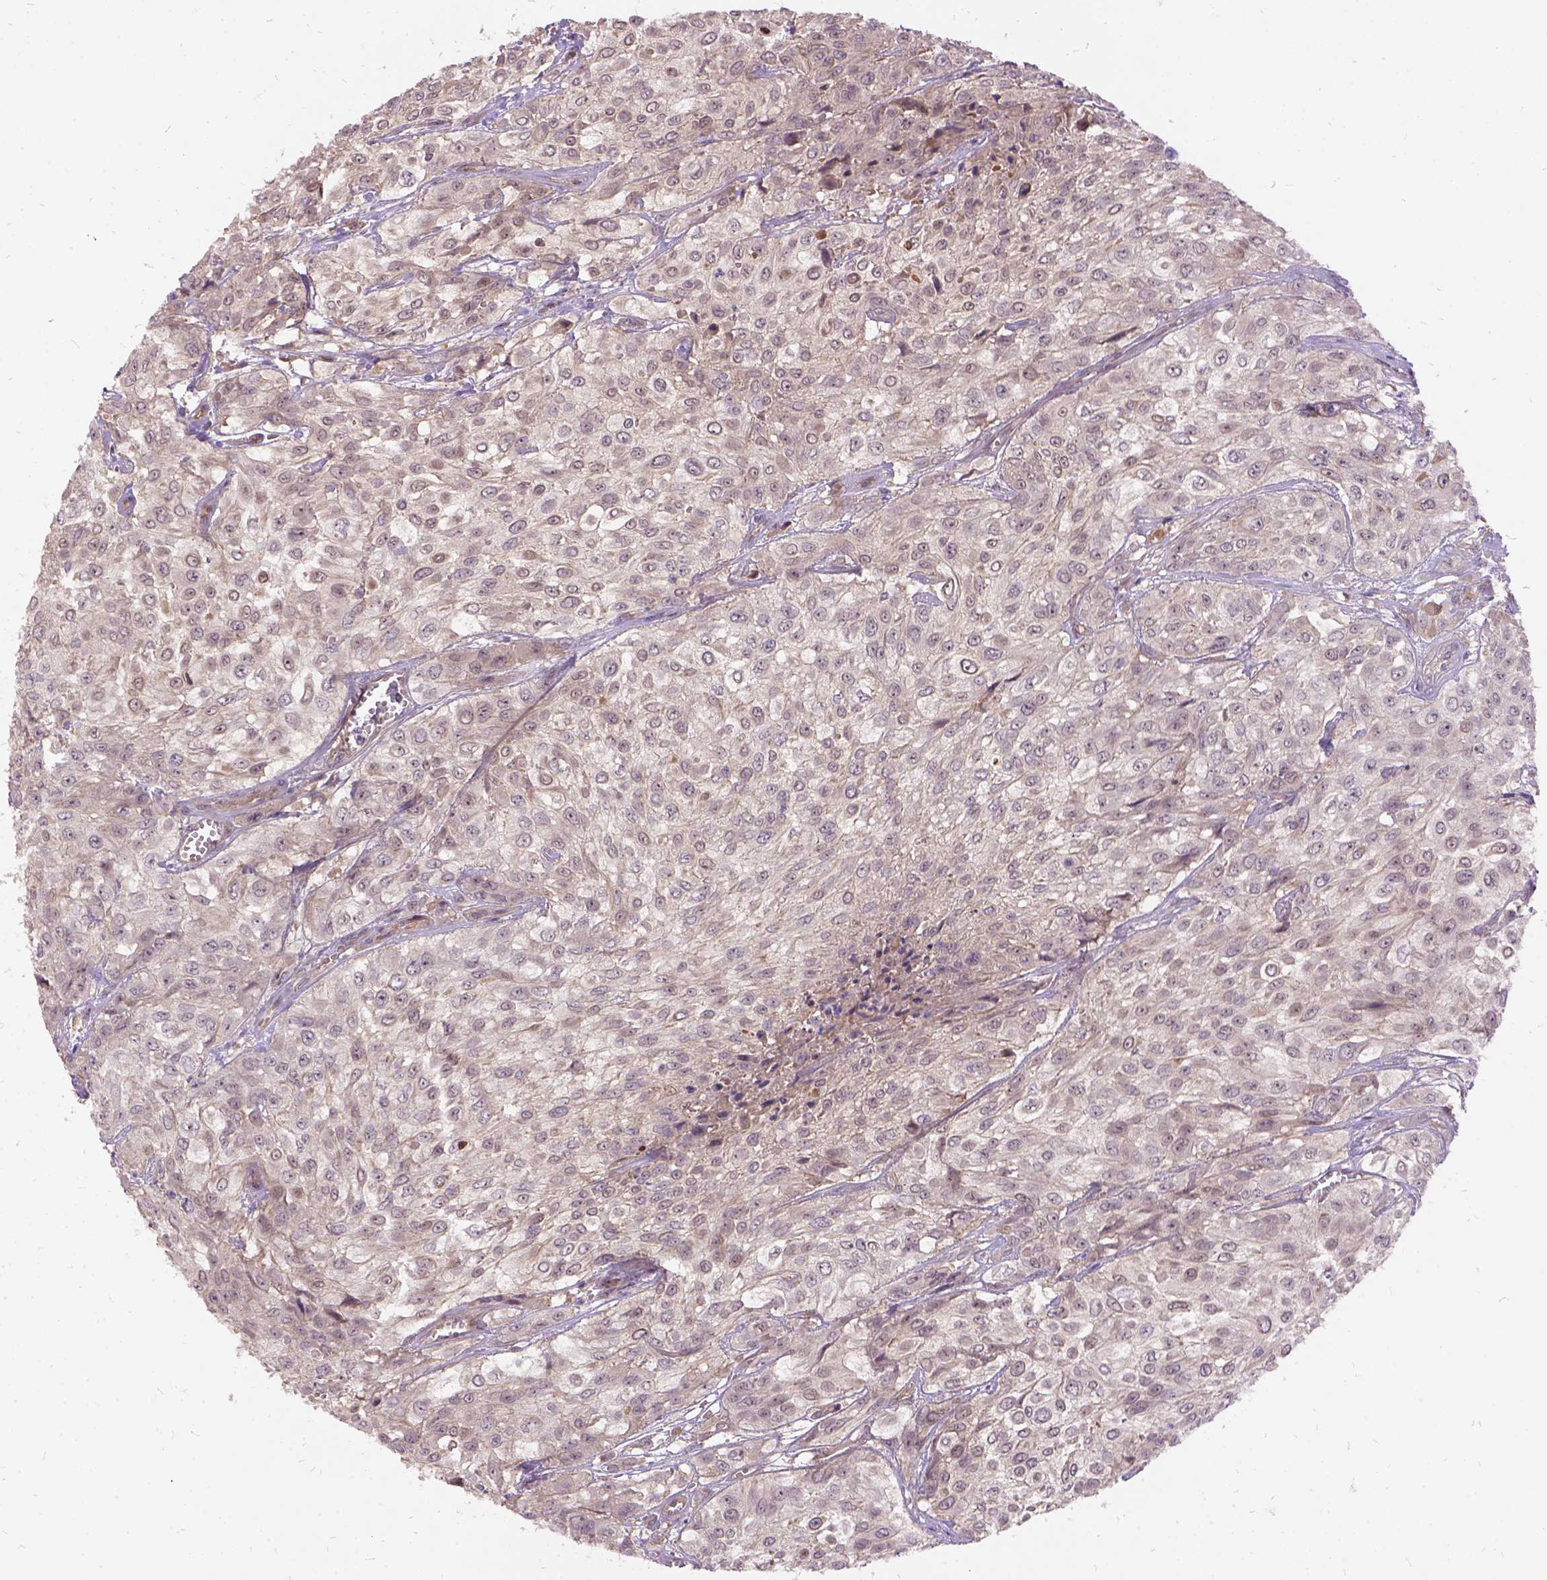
{"staining": {"intensity": "negative", "quantity": "none", "location": "none"}, "tissue": "urothelial cancer", "cell_type": "Tumor cells", "image_type": "cancer", "snomed": [{"axis": "morphology", "description": "Urothelial carcinoma, High grade"}, {"axis": "topography", "description": "Urinary bladder"}], "caption": "This is a histopathology image of immunohistochemistry (IHC) staining of urothelial carcinoma (high-grade), which shows no staining in tumor cells.", "gene": "ILRUN", "patient": {"sex": "male", "age": 57}}